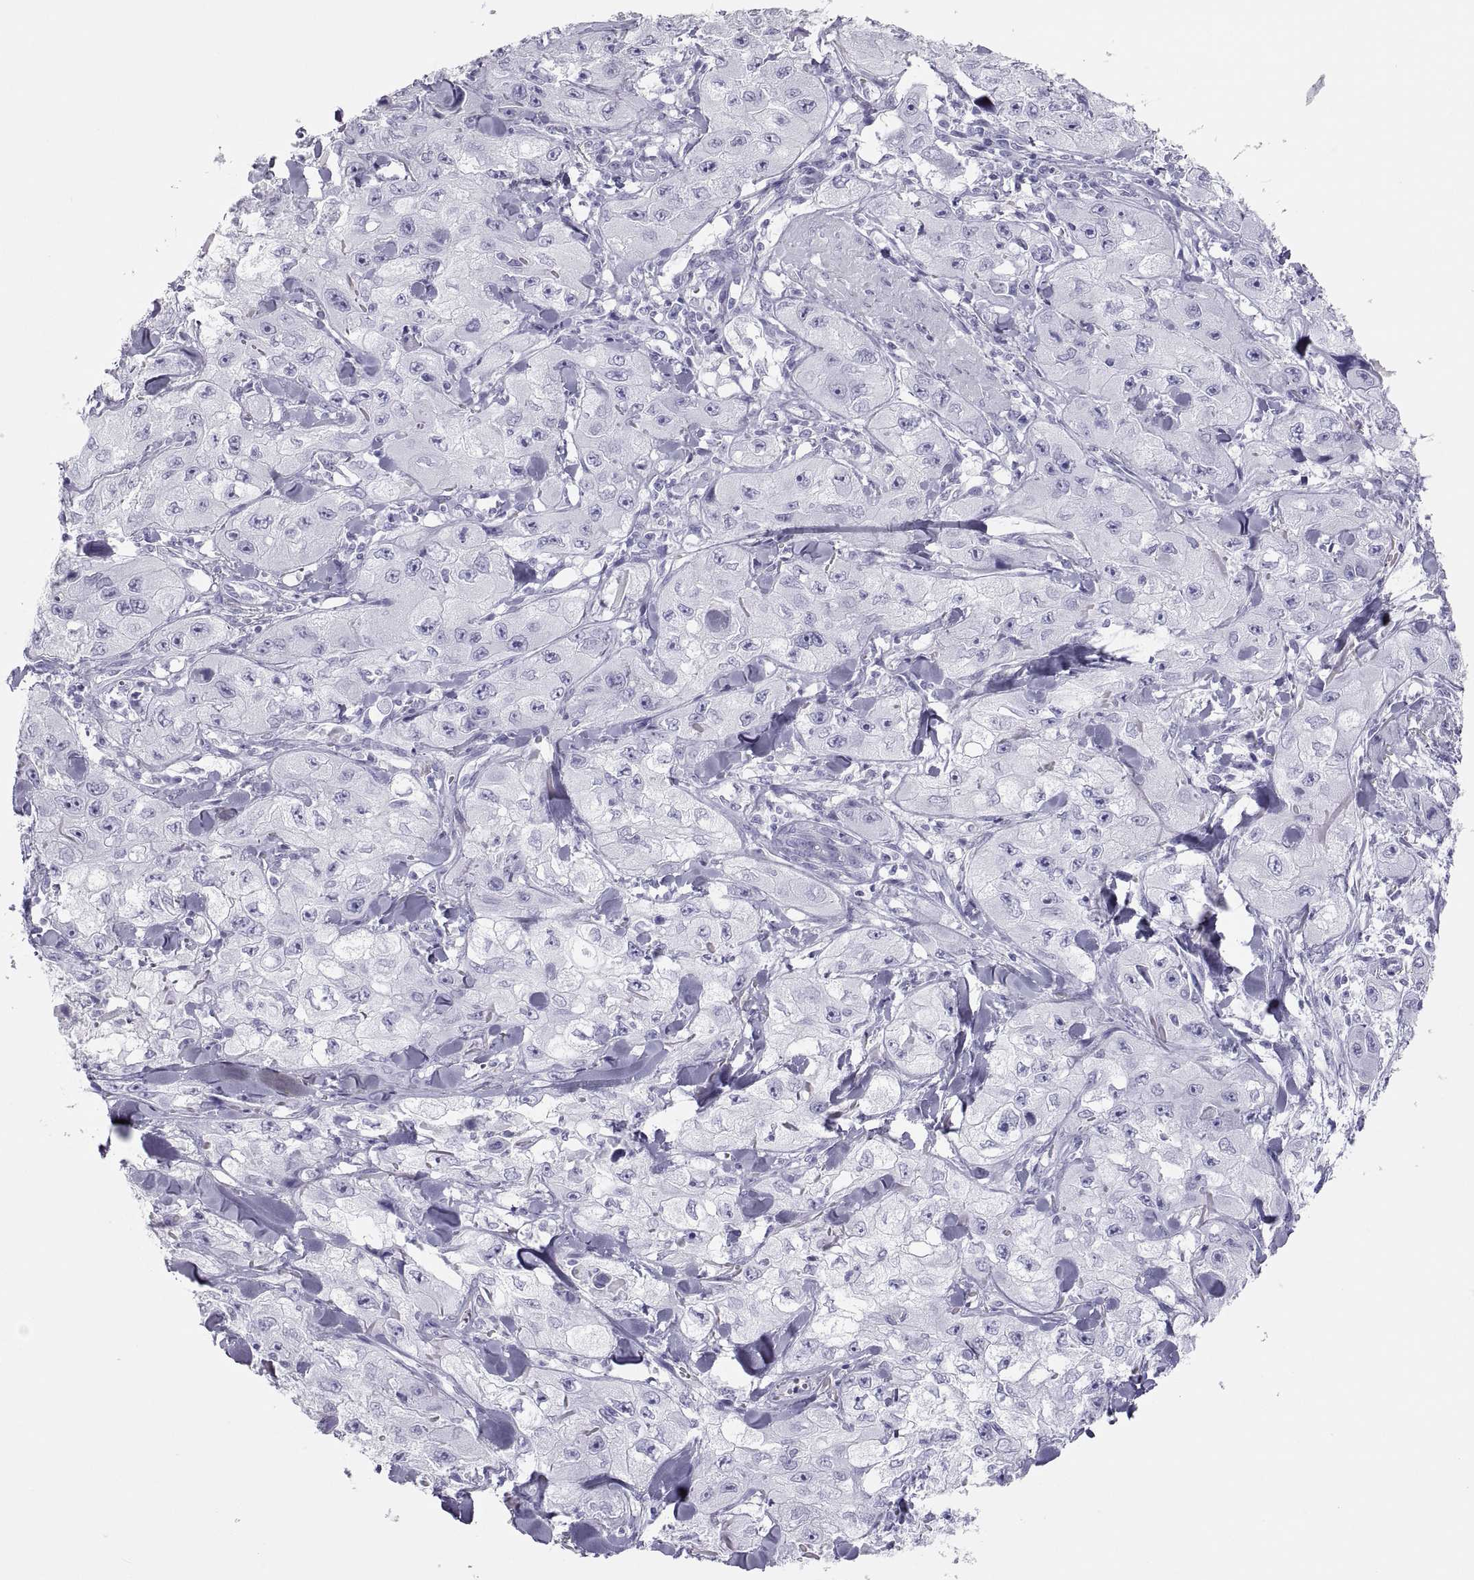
{"staining": {"intensity": "negative", "quantity": "none", "location": "none"}, "tissue": "skin cancer", "cell_type": "Tumor cells", "image_type": "cancer", "snomed": [{"axis": "morphology", "description": "Squamous cell carcinoma, NOS"}, {"axis": "topography", "description": "Skin"}, {"axis": "topography", "description": "Subcutis"}], "caption": "High magnification brightfield microscopy of squamous cell carcinoma (skin) stained with DAB (brown) and counterstained with hematoxylin (blue): tumor cells show no significant staining.", "gene": "SEMG1", "patient": {"sex": "male", "age": 73}}